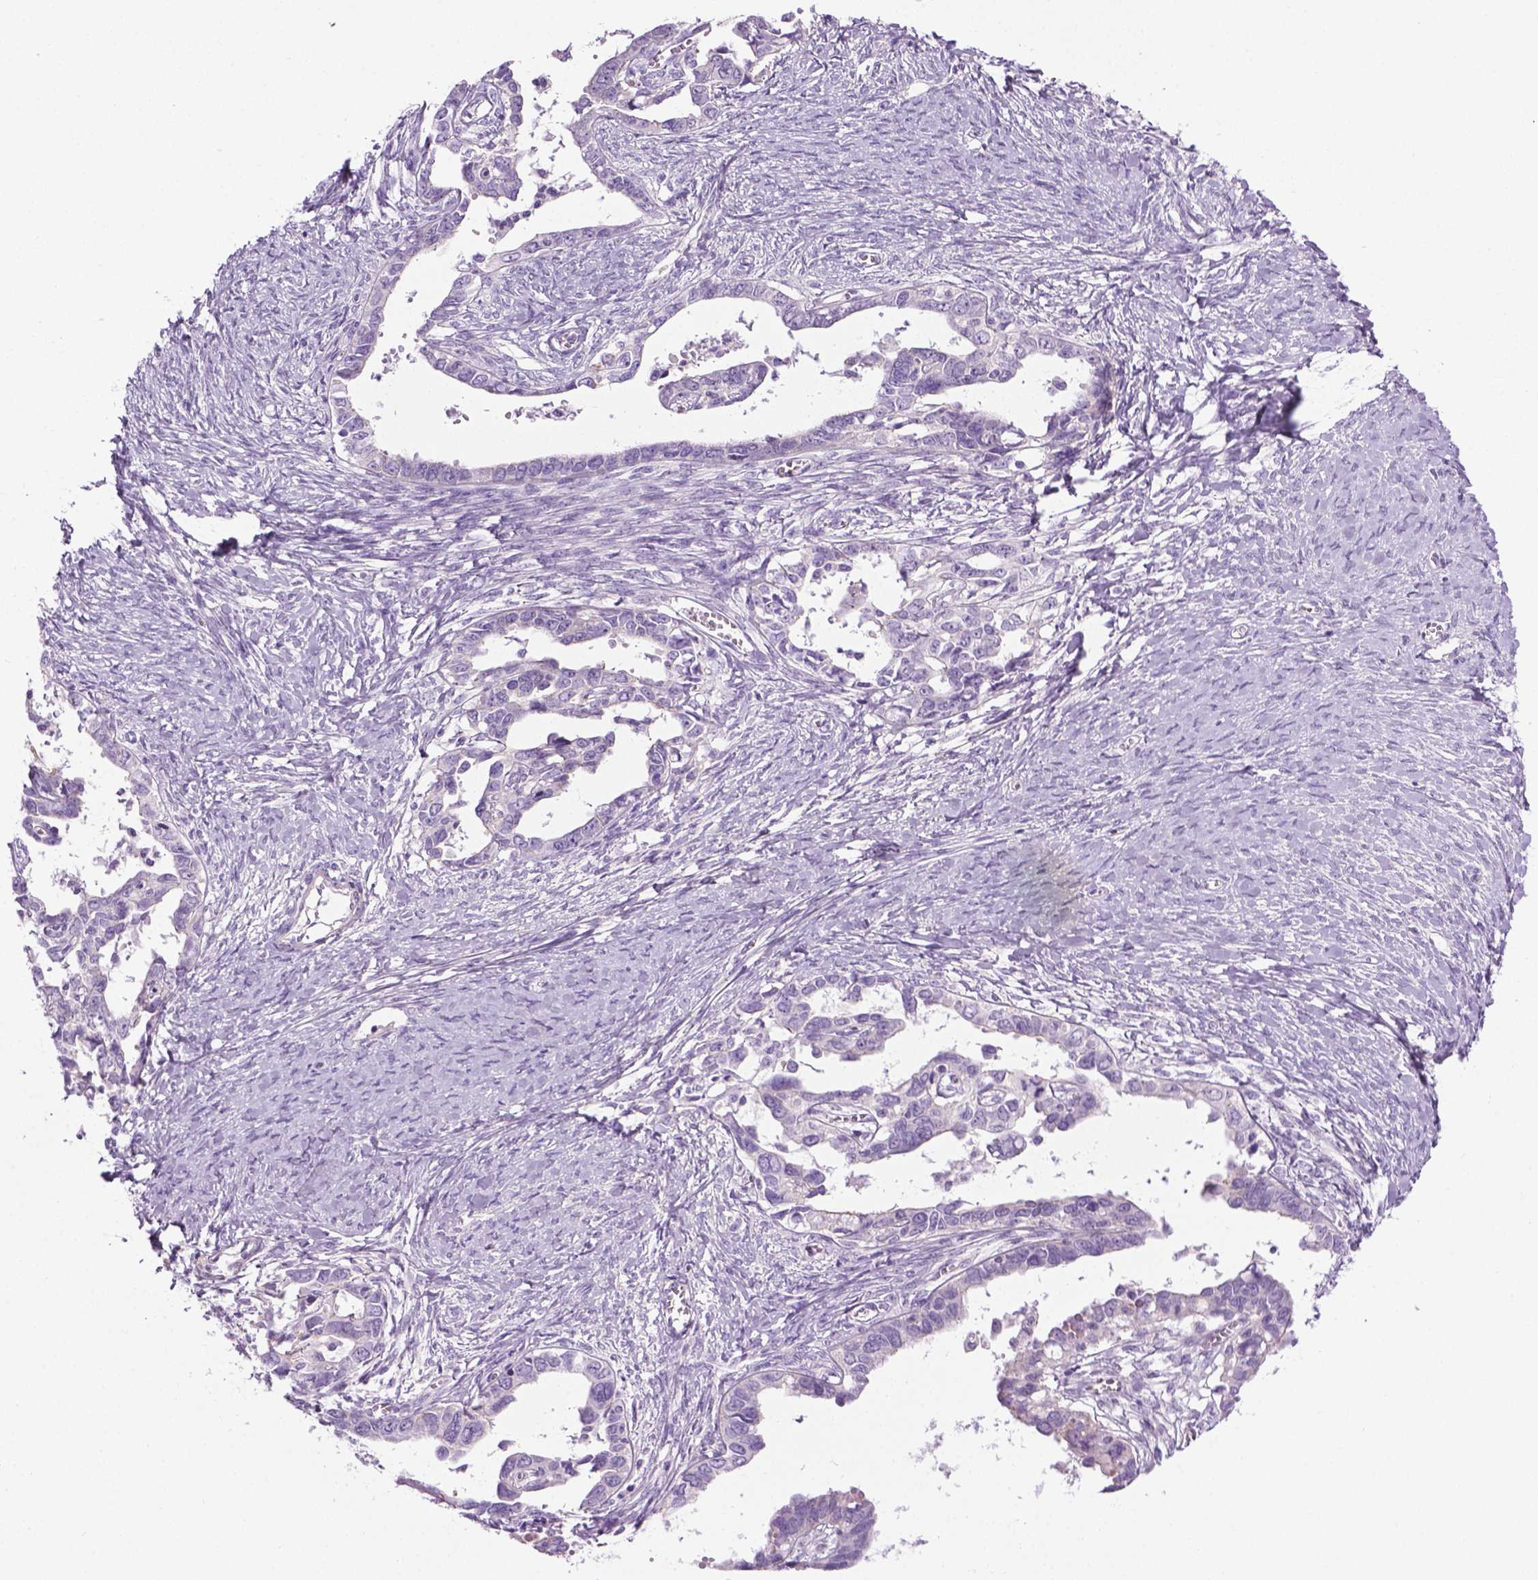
{"staining": {"intensity": "negative", "quantity": "none", "location": "none"}, "tissue": "ovarian cancer", "cell_type": "Tumor cells", "image_type": "cancer", "snomed": [{"axis": "morphology", "description": "Cystadenocarcinoma, serous, NOS"}, {"axis": "topography", "description": "Ovary"}], "caption": "Ovarian cancer (serous cystadenocarcinoma) was stained to show a protein in brown. There is no significant positivity in tumor cells.", "gene": "SPECC1L", "patient": {"sex": "female", "age": 69}}